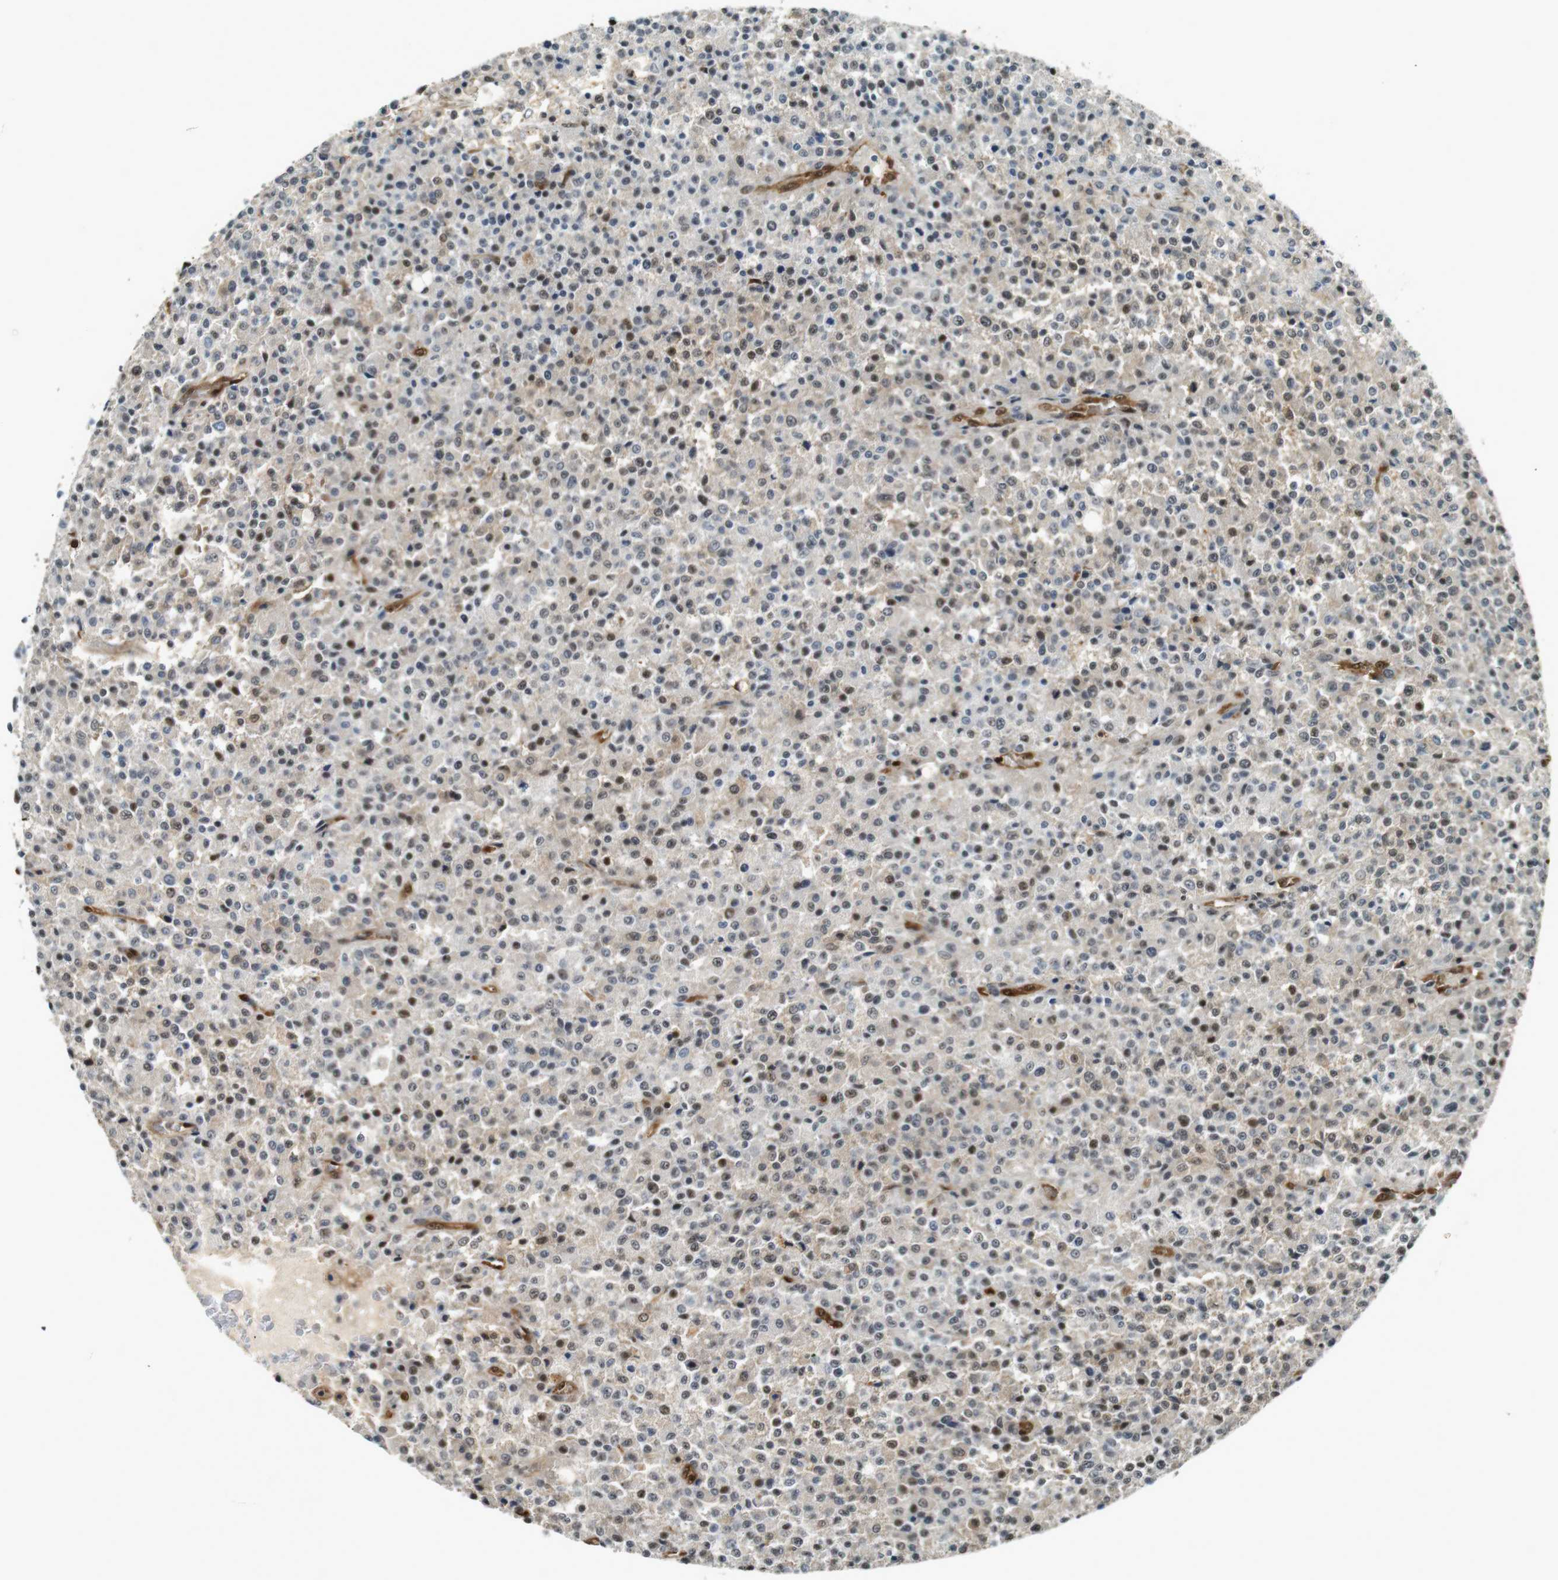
{"staining": {"intensity": "weak", "quantity": "25%-75%", "location": "nuclear"}, "tissue": "testis cancer", "cell_type": "Tumor cells", "image_type": "cancer", "snomed": [{"axis": "morphology", "description": "Seminoma, NOS"}, {"axis": "topography", "description": "Testis"}], "caption": "Testis seminoma stained for a protein reveals weak nuclear positivity in tumor cells.", "gene": "LXN", "patient": {"sex": "male", "age": 59}}